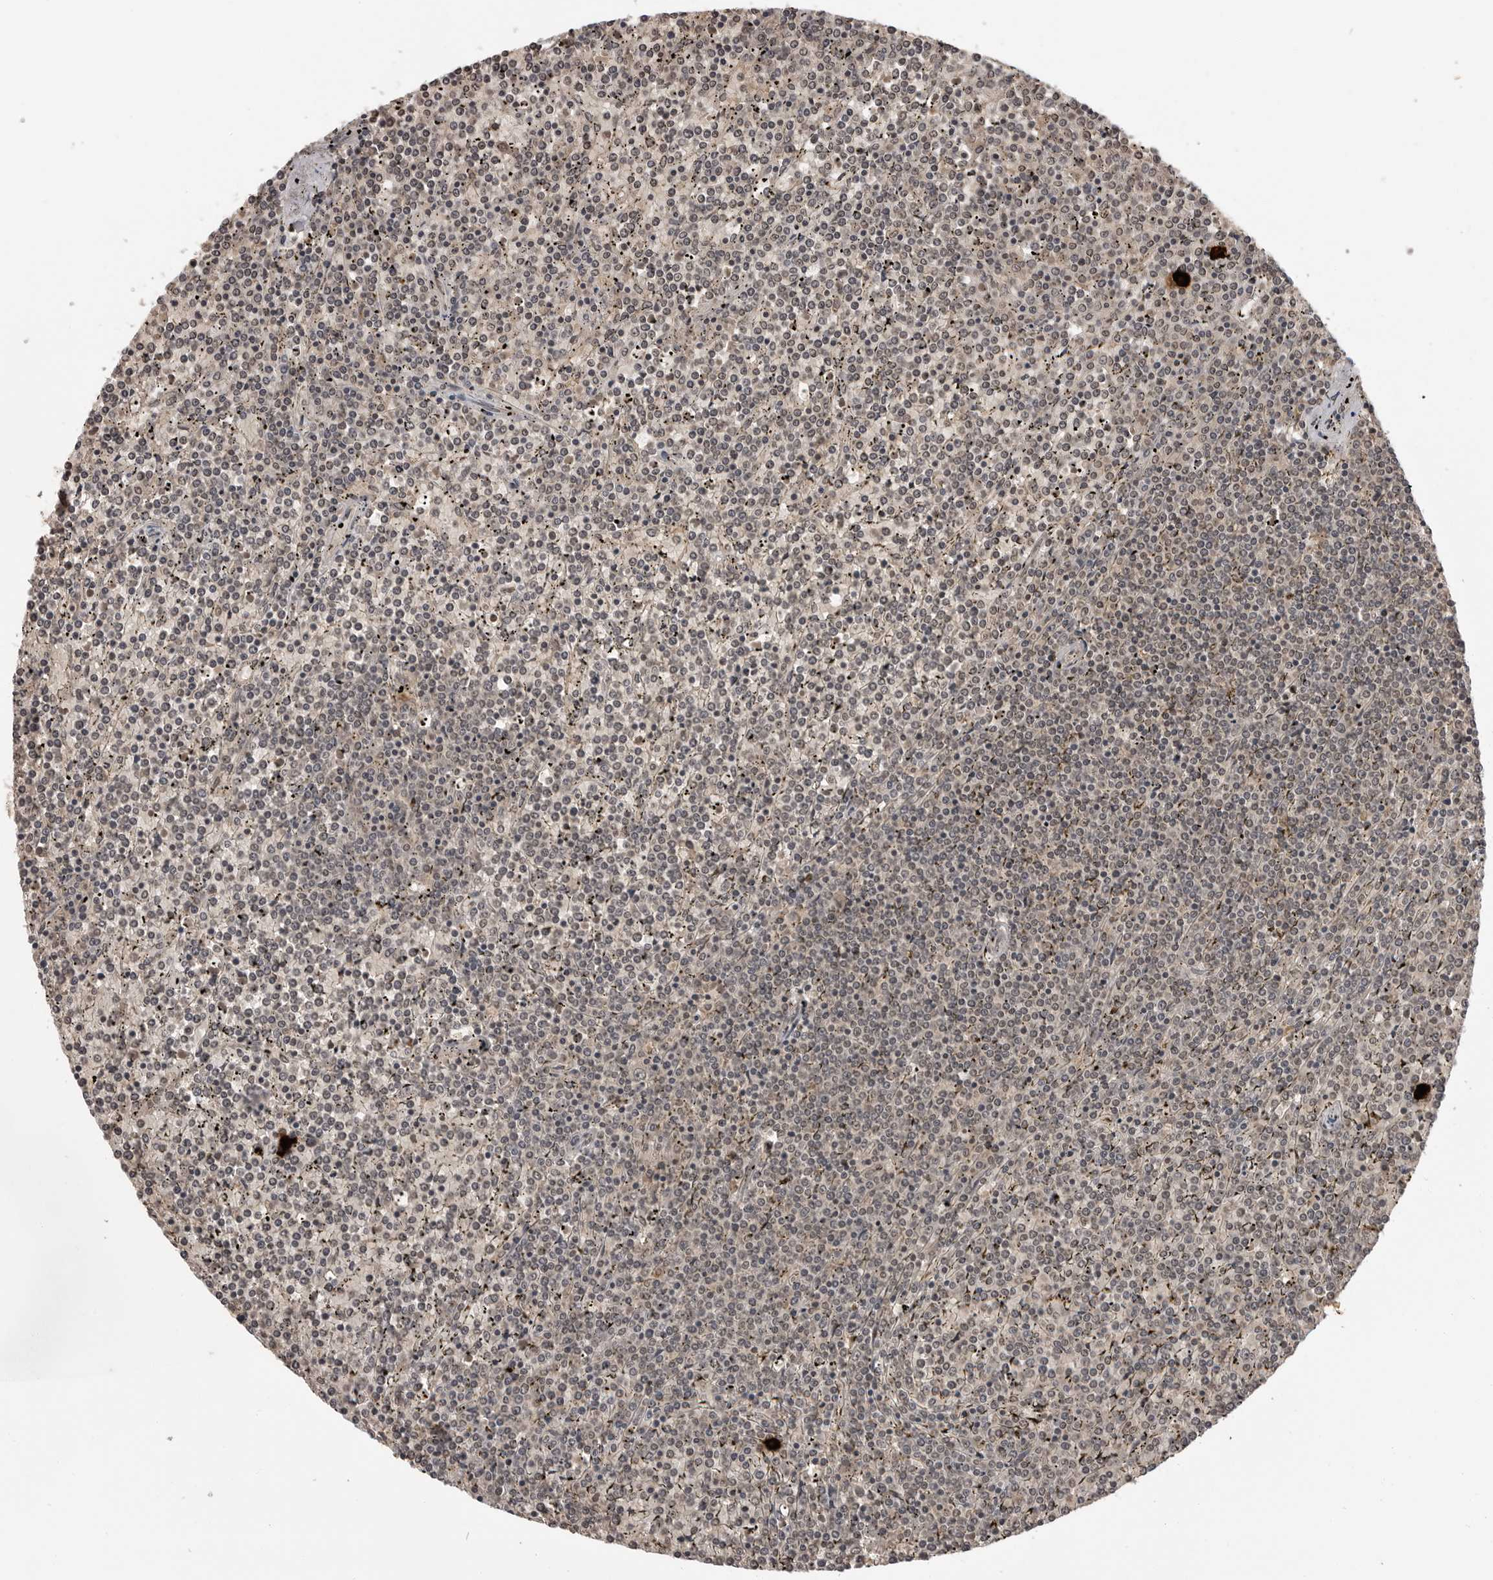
{"staining": {"intensity": "weak", "quantity": "25%-75%", "location": "nuclear"}, "tissue": "lymphoma", "cell_type": "Tumor cells", "image_type": "cancer", "snomed": [{"axis": "morphology", "description": "Malignant lymphoma, non-Hodgkin's type, Low grade"}, {"axis": "topography", "description": "Spleen"}], "caption": "Immunohistochemistry of human lymphoma reveals low levels of weak nuclear expression in about 25%-75% of tumor cells.", "gene": "IL24", "patient": {"sex": "female", "age": 19}}